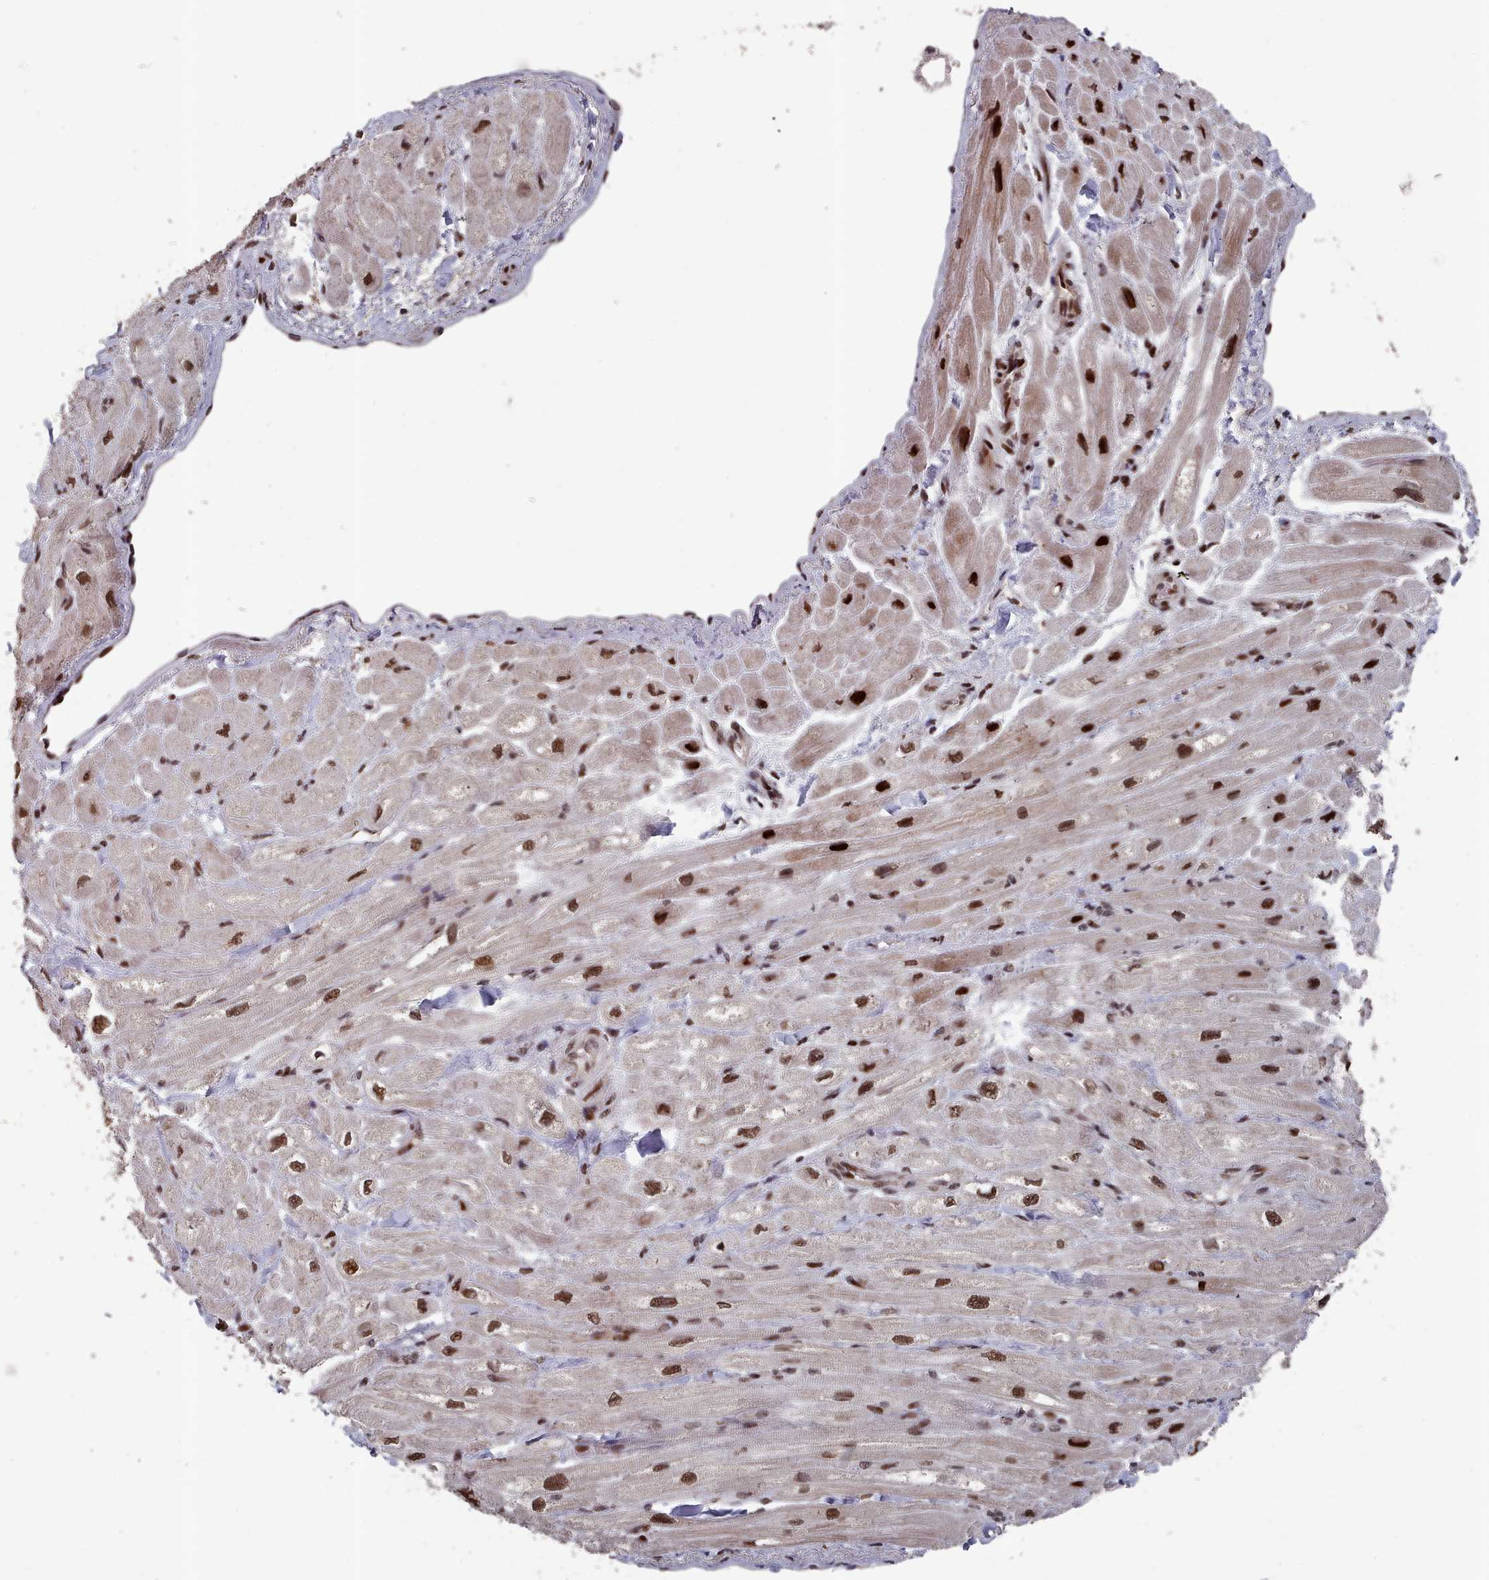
{"staining": {"intensity": "strong", "quantity": "25%-75%", "location": "cytoplasmic/membranous,nuclear"}, "tissue": "heart muscle", "cell_type": "Cardiomyocytes", "image_type": "normal", "snomed": [{"axis": "morphology", "description": "Normal tissue, NOS"}, {"axis": "topography", "description": "Heart"}], "caption": "Immunohistochemical staining of normal human heart muscle exhibits strong cytoplasmic/membranous,nuclear protein staining in approximately 25%-75% of cardiomyocytes.", "gene": "PNRC2", "patient": {"sex": "male", "age": 65}}